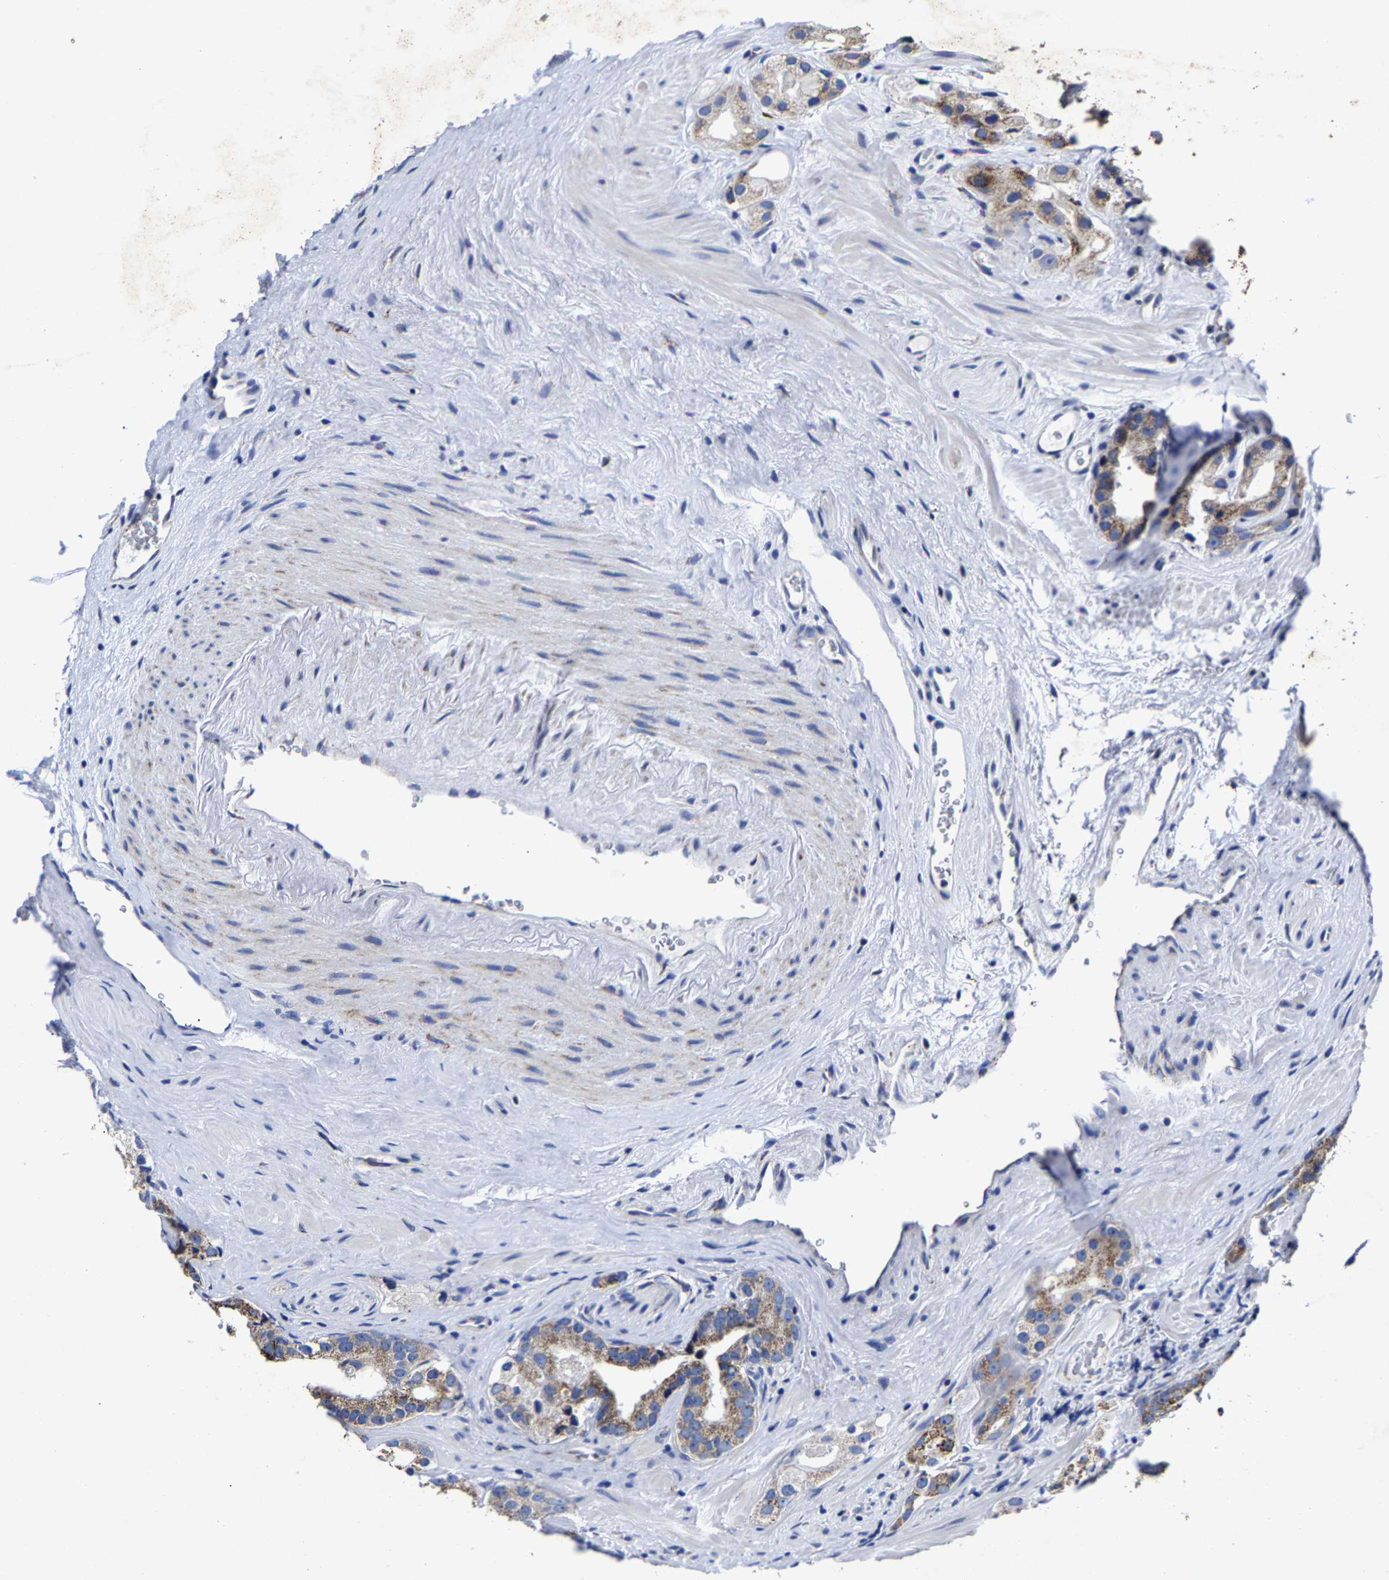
{"staining": {"intensity": "moderate", "quantity": ">75%", "location": "cytoplasmic/membranous"}, "tissue": "prostate cancer", "cell_type": "Tumor cells", "image_type": "cancer", "snomed": [{"axis": "morphology", "description": "Adenocarcinoma, High grade"}, {"axis": "topography", "description": "Prostate"}], "caption": "The photomicrograph displays staining of adenocarcinoma (high-grade) (prostate), revealing moderate cytoplasmic/membranous protein staining (brown color) within tumor cells.", "gene": "AASS", "patient": {"sex": "male", "age": 63}}